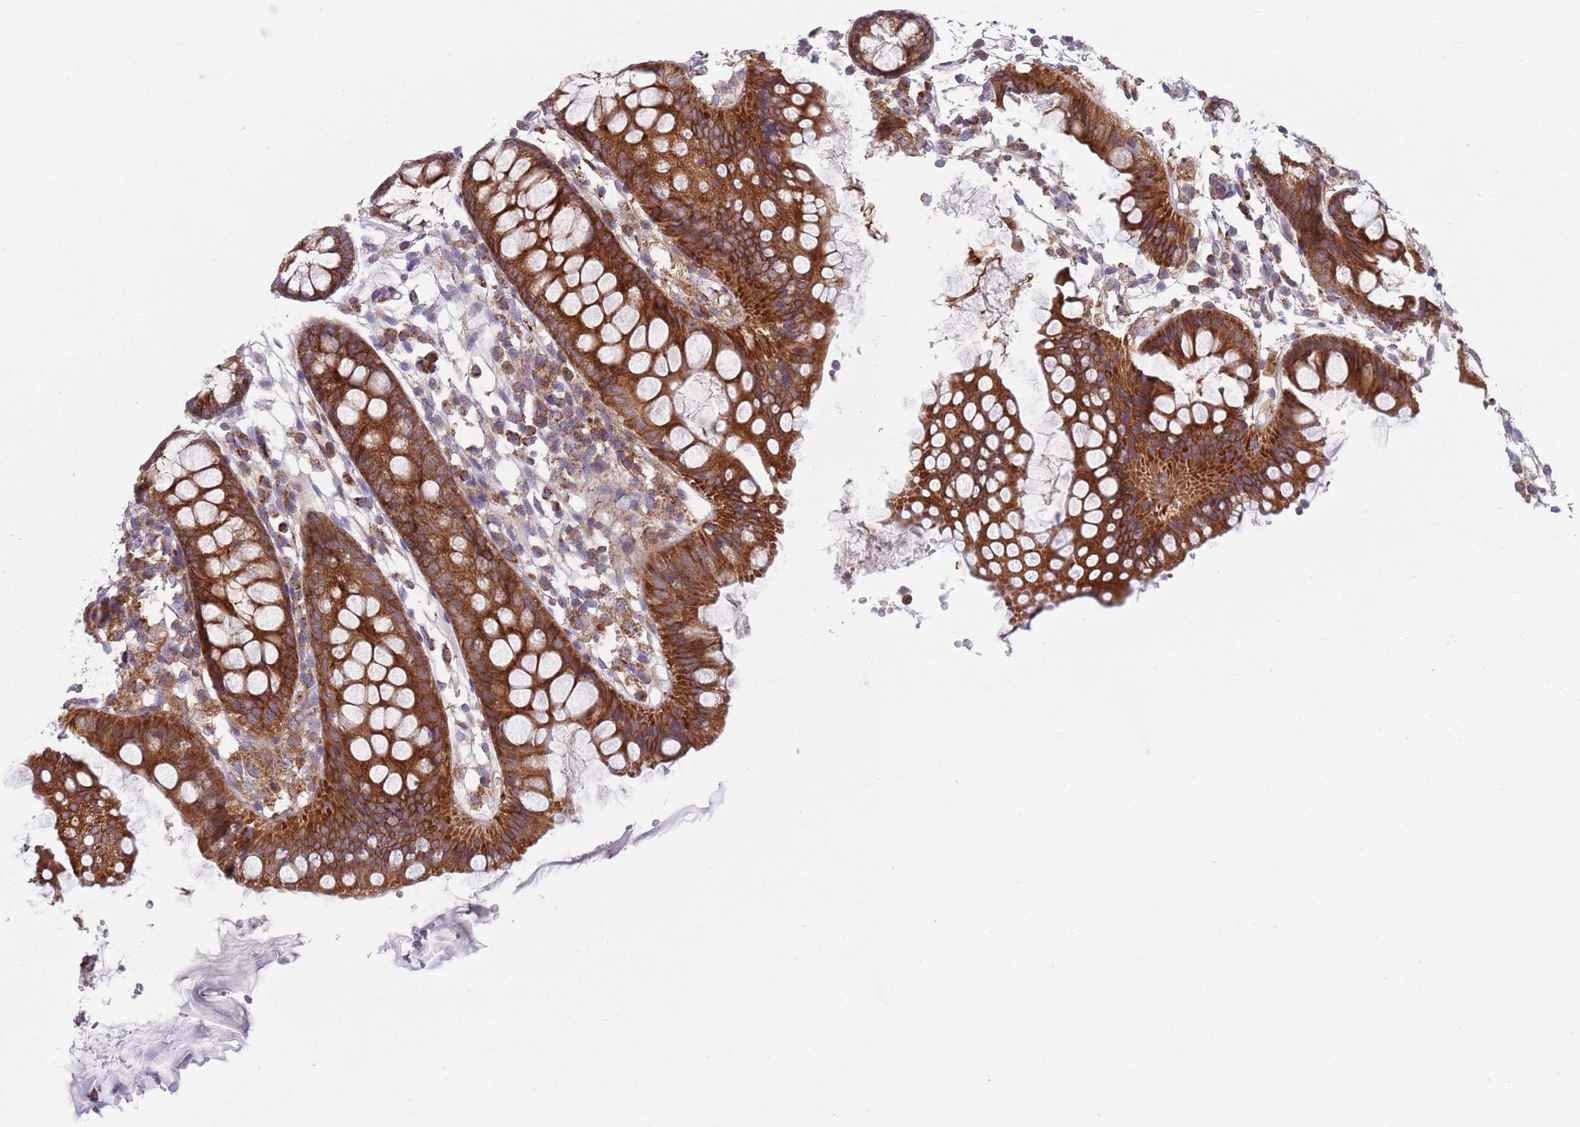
{"staining": {"intensity": "moderate", "quantity": ">75%", "location": "cytoplasmic/membranous"}, "tissue": "colon", "cell_type": "Endothelial cells", "image_type": "normal", "snomed": [{"axis": "morphology", "description": "Normal tissue, NOS"}, {"axis": "topography", "description": "Colon"}], "caption": "Immunohistochemistry of unremarkable human colon demonstrates medium levels of moderate cytoplasmic/membranous positivity in about >75% of endothelial cells. Immunohistochemistry stains the protein in brown and the nuclei are stained blue.", "gene": "ZMYM5", "patient": {"sex": "female", "age": 84}}